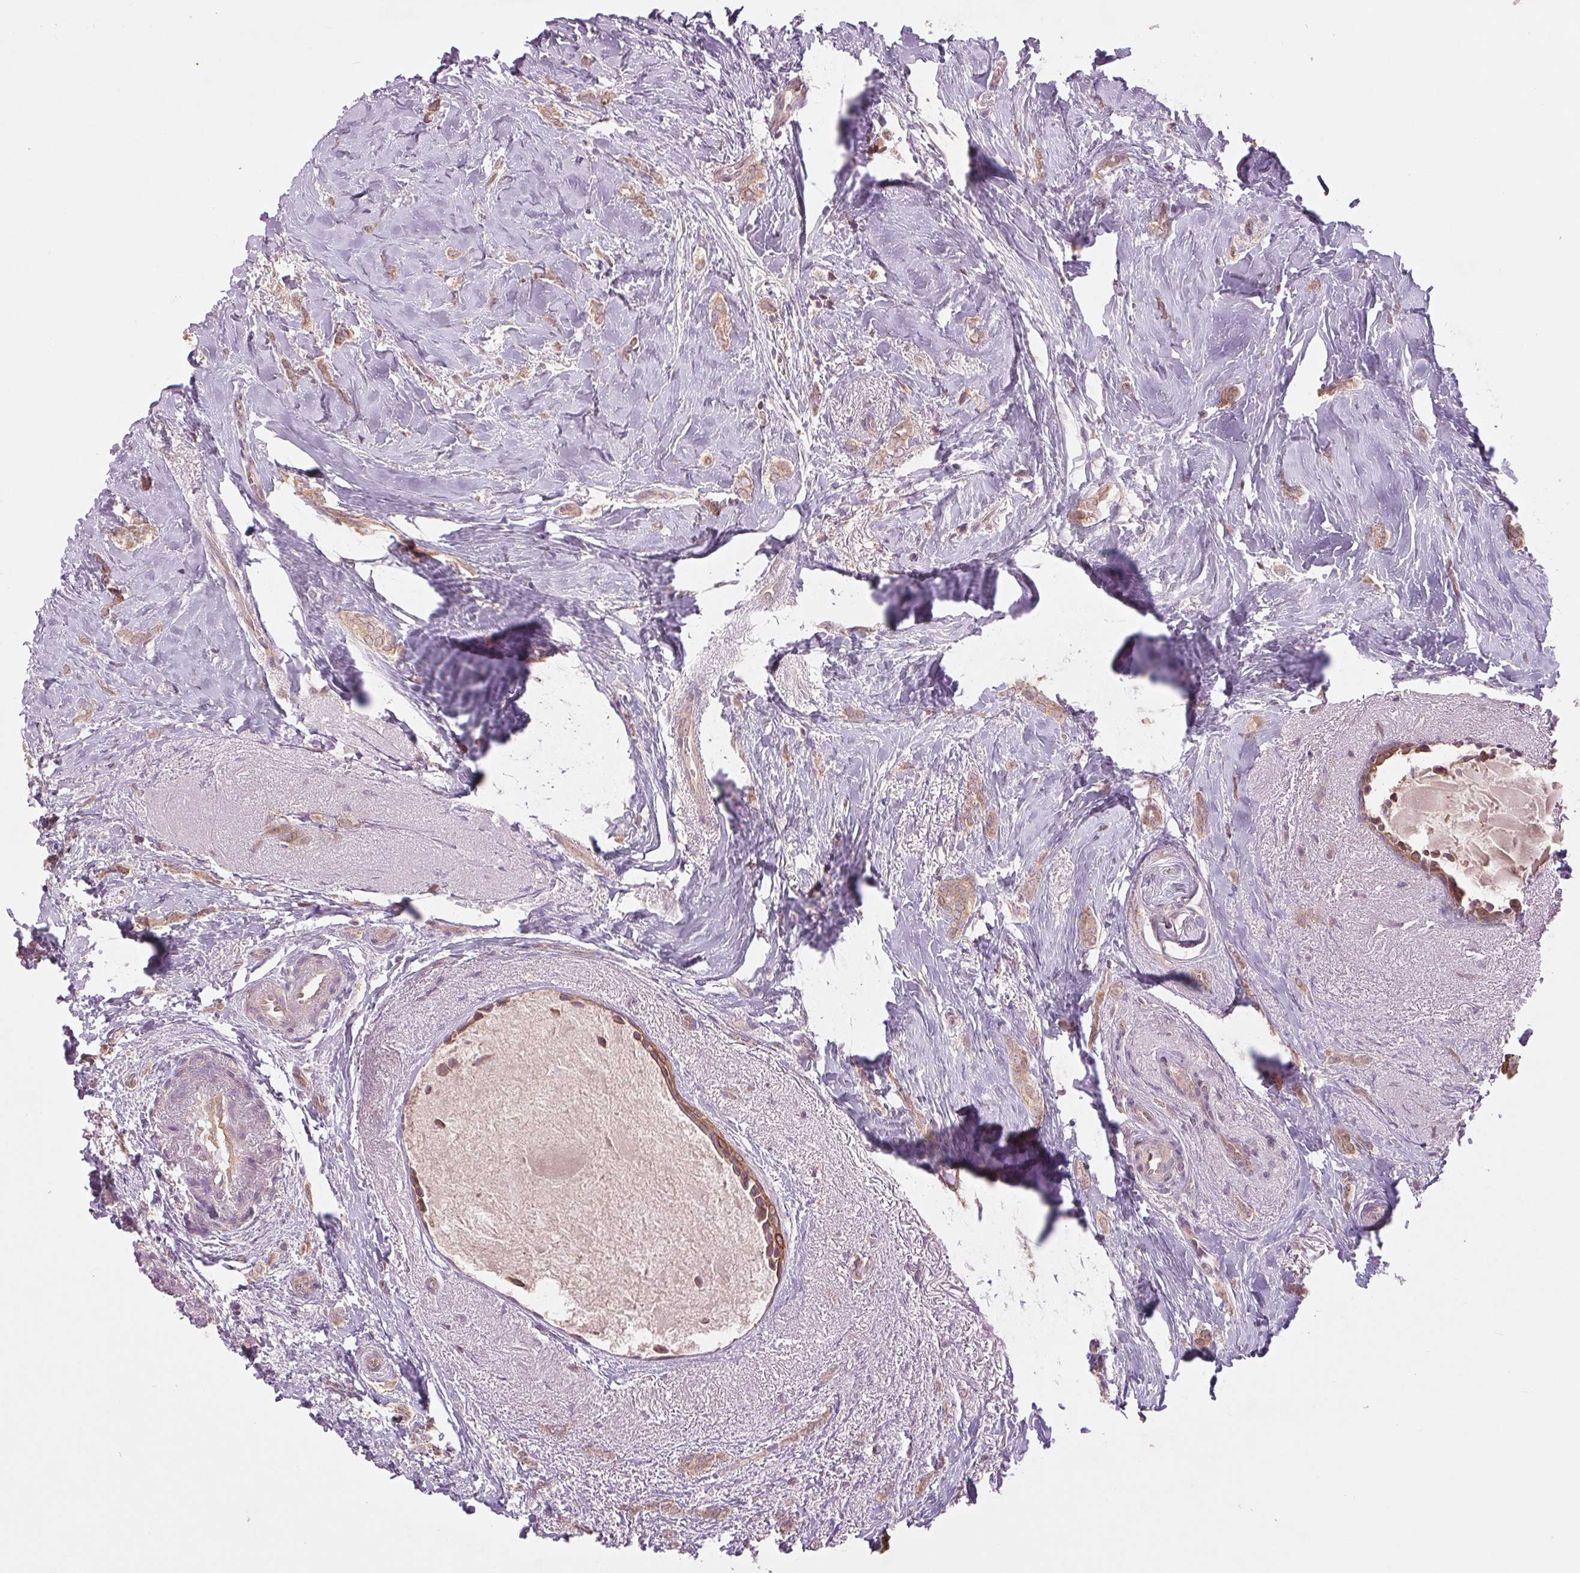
{"staining": {"intensity": "weak", "quantity": ">75%", "location": "cytoplasmic/membranous"}, "tissue": "breast cancer", "cell_type": "Tumor cells", "image_type": "cancer", "snomed": [{"axis": "morphology", "description": "Normal tissue, NOS"}, {"axis": "morphology", "description": "Duct carcinoma"}, {"axis": "topography", "description": "Breast"}], "caption": "Immunohistochemistry (IHC) staining of invasive ductal carcinoma (breast), which exhibits low levels of weak cytoplasmic/membranous staining in about >75% of tumor cells indicating weak cytoplasmic/membranous protein staining. The staining was performed using DAB (3,3'-diaminobenzidine) (brown) for protein detection and nuclei were counterstained in hematoxylin (blue).", "gene": "MAP3K5", "patient": {"sex": "female", "age": 77}}